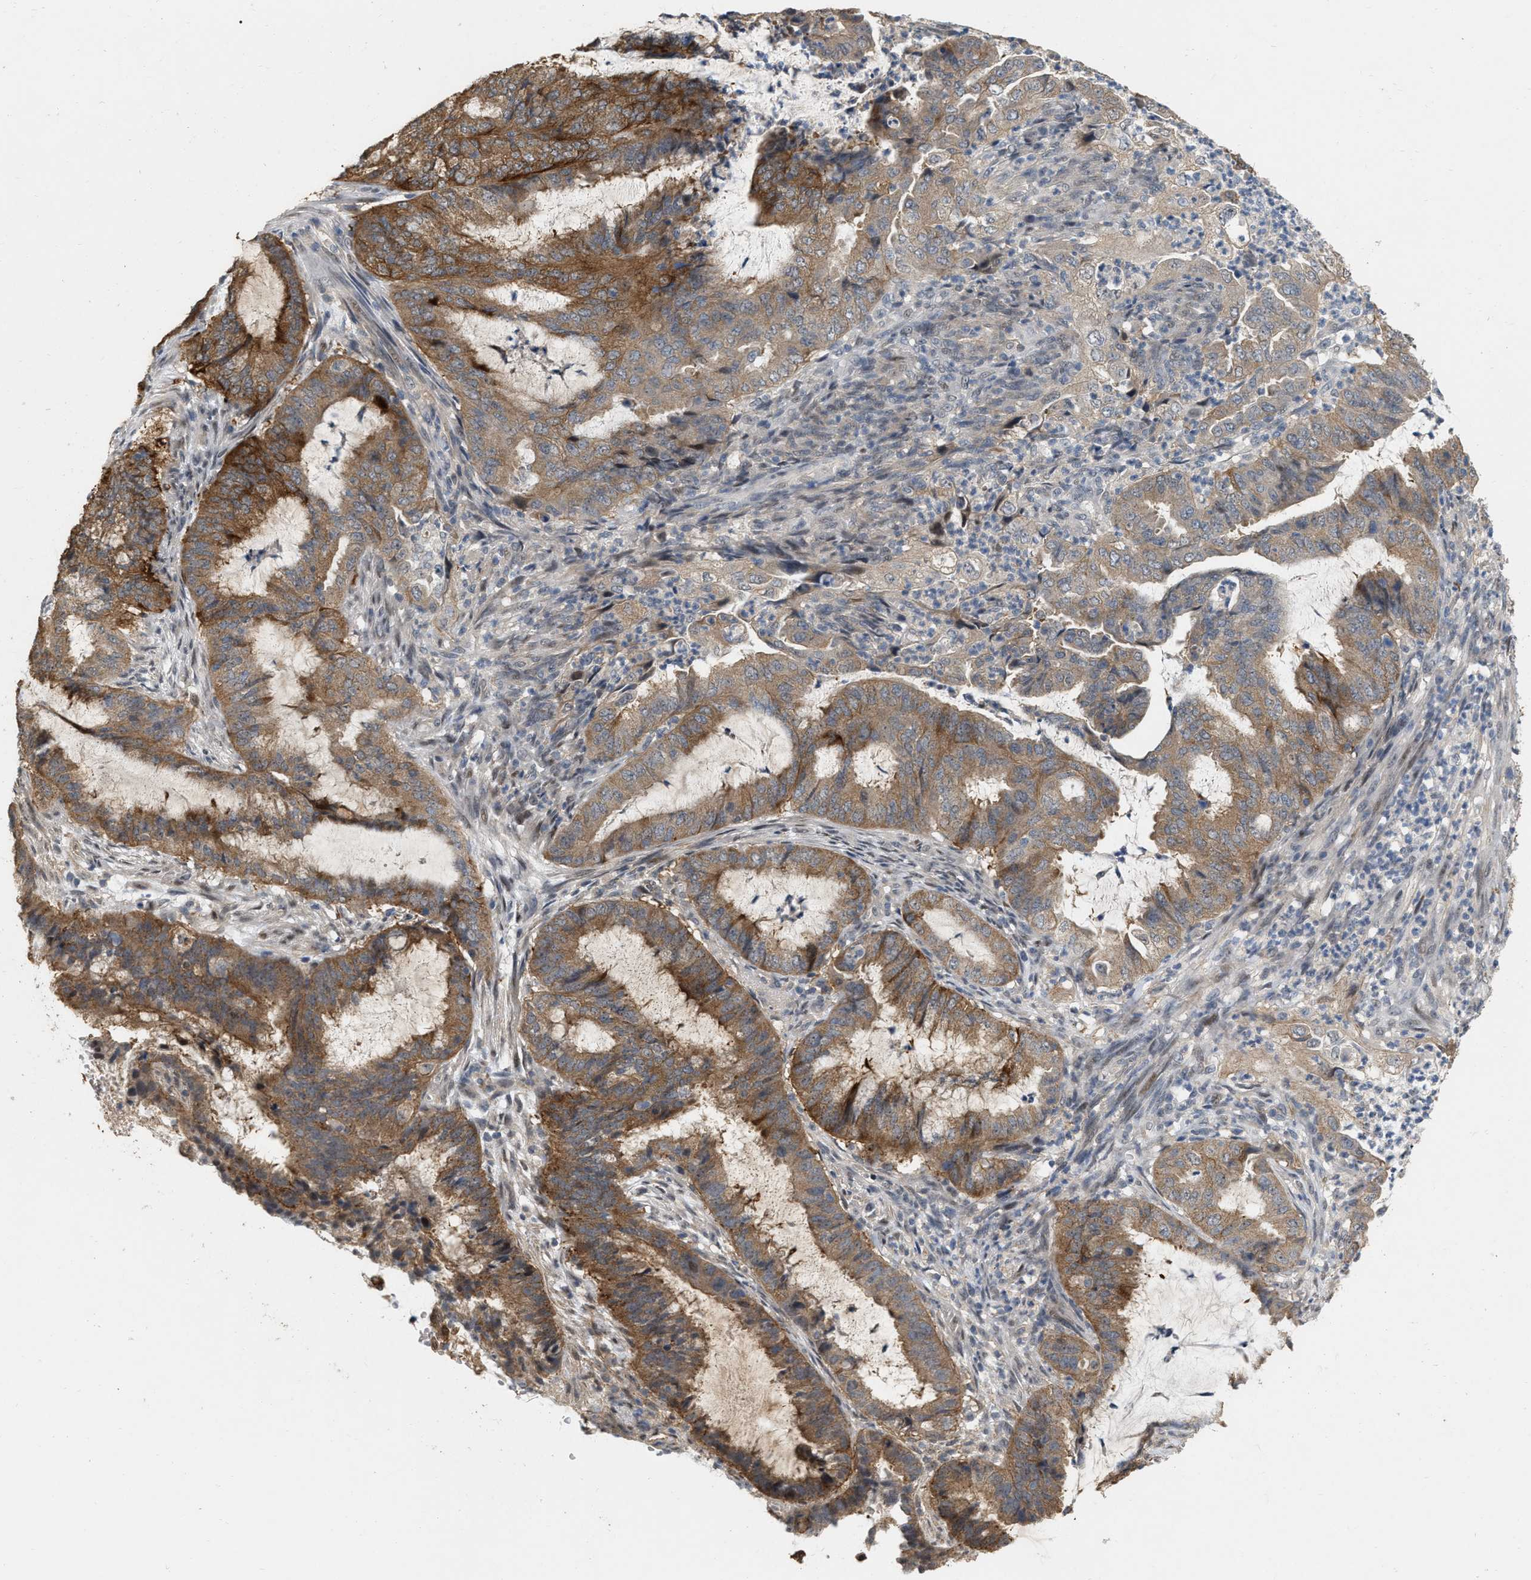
{"staining": {"intensity": "moderate", "quantity": ">75%", "location": "cytoplasmic/membranous"}, "tissue": "endometrial cancer", "cell_type": "Tumor cells", "image_type": "cancer", "snomed": [{"axis": "morphology", "description": "Adenocarcinoma, NOS"}, {"axis": "topography", "description": "Endometrium"}], "caption": "A brown stain labels moderate cytoplasmic/membranous positivity of a protein in endometrial cancer tumor cells.", "gene": "RUVBL1", "patient": {"sex": "female", "age": 51}}